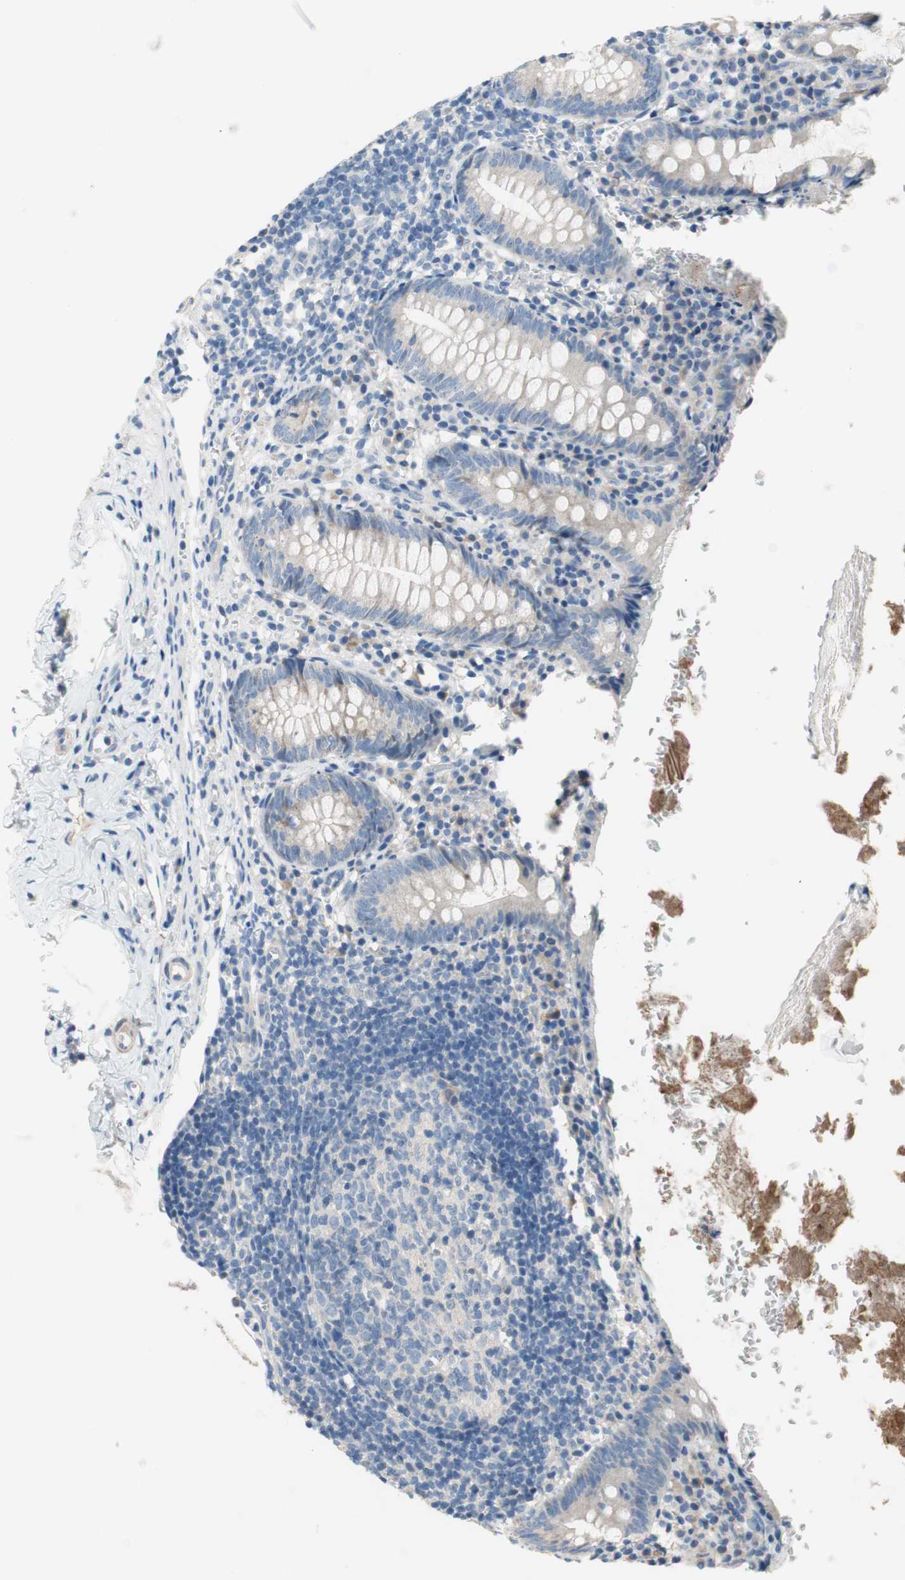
{"staining": {"intensity": "negative", "quantity": "none", "location": "none"}, "tissue": "appendix", "cell_type": "Glandular cells", "image_type": "normal", "snomed": [{"axis": "morphology", "description": "Normal tissue, NOS"}, {"axis": "topography", "description": "Appendix"}], "caption": "Histopathology image shows no significant protein staining in glandular cells of unremarkable appendix. Brightfield microscopy of immunohistochemistry stained with DAB (3,3'-diaminobenzidine) (brown) and hematoxylin (blue), captured at high magnification.", "gene": "TACR3", "patient": {"sex": "female", "age": 10}}